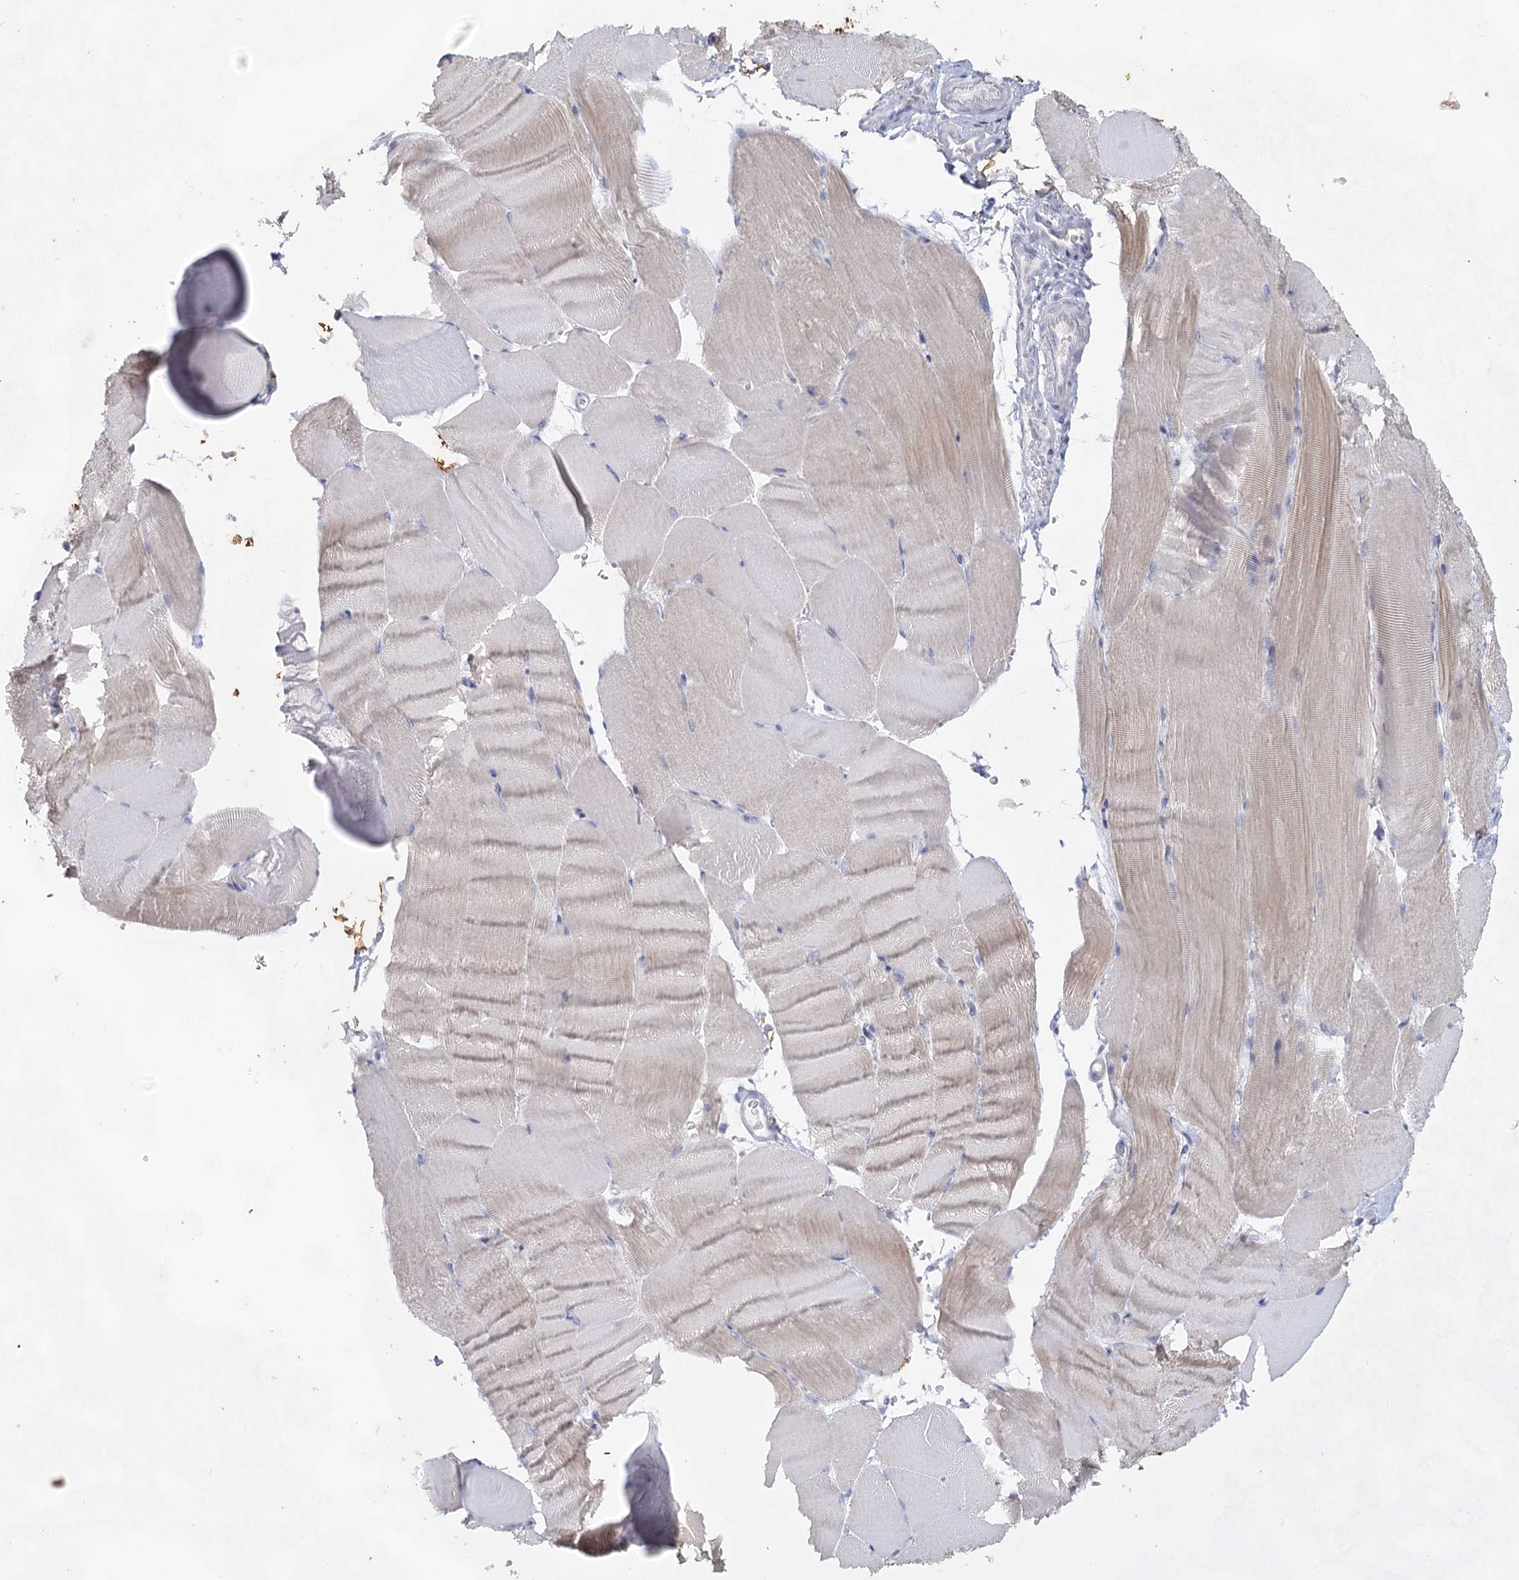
{"staining": {"intensity": "weak", "quantity": "<25%", "location": "cytoplasmic/membranous"}, "tissue": "skeletal muscle", "cell_type": "Myocytes", "image_type": "normal", "snomed": [{"axis": "morphology", "description": "Normal tissue, NOS"}, {"axis": "topography", "description": "Skeletal muscle"}, {"axis": "topography", "description": "Parathyroid gland"}], "caption": "IHC histopathology image of normal skeletal muscle: human skeletal muscle stained with DAB (3,3'-diaminobenzidine) exhibits no significant protein positivity in myocytes. (DAB (3,3'-diaminobenzidine) immunohistochemistry (IHC) visualized using brightfield microscopy, high magnification).", "gene": "CCDC73", "patient": {"sex": "female", "age": 37}}